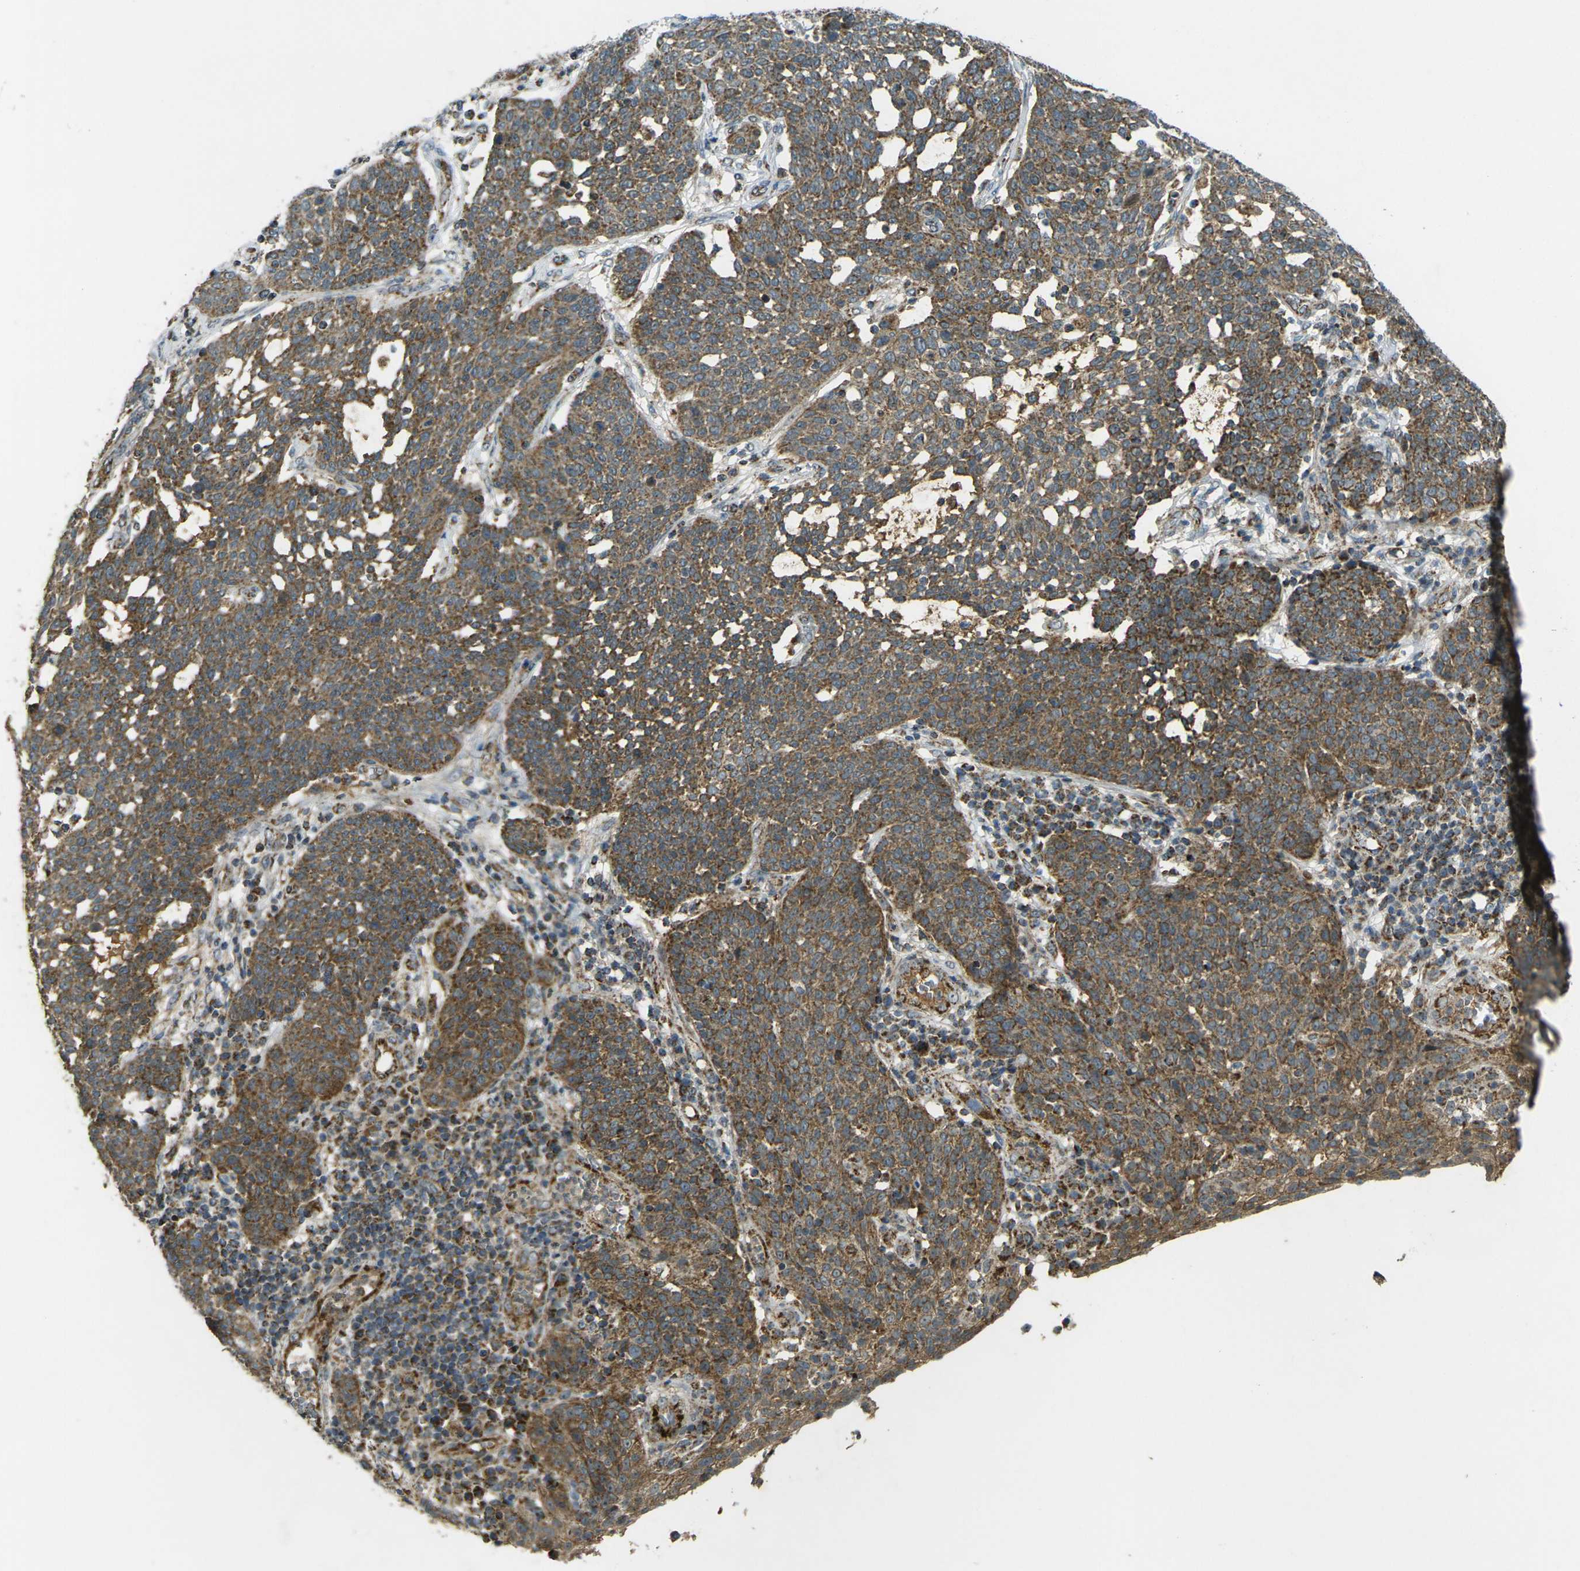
{"staining": {"intensity": "moderate", "quantity": ">75%", "location": "cytoplasmic/membranous"}, "tissue": "cervical cancer", "cell_type": "Tumor cells", "image_type": "cancer", "snomed": [{"axis": "morphology", "description": "Squamous cell carcinoma, NOS"}, {"axis": "topography", "description": "Cervix"}], "caption": "Protein analysis of cervical cancer (squamous cell carcinoma) tissue demonstrates moderate cytoplasmic/membranous staining in about >75% of tumor cells. The protein is stained brown, and the nuclei are stained in blue (DAB IHC with brightfield microscopy, high magnification).", "gene": "IGF1R", "patient": {"sex": "female", "age": 34}}